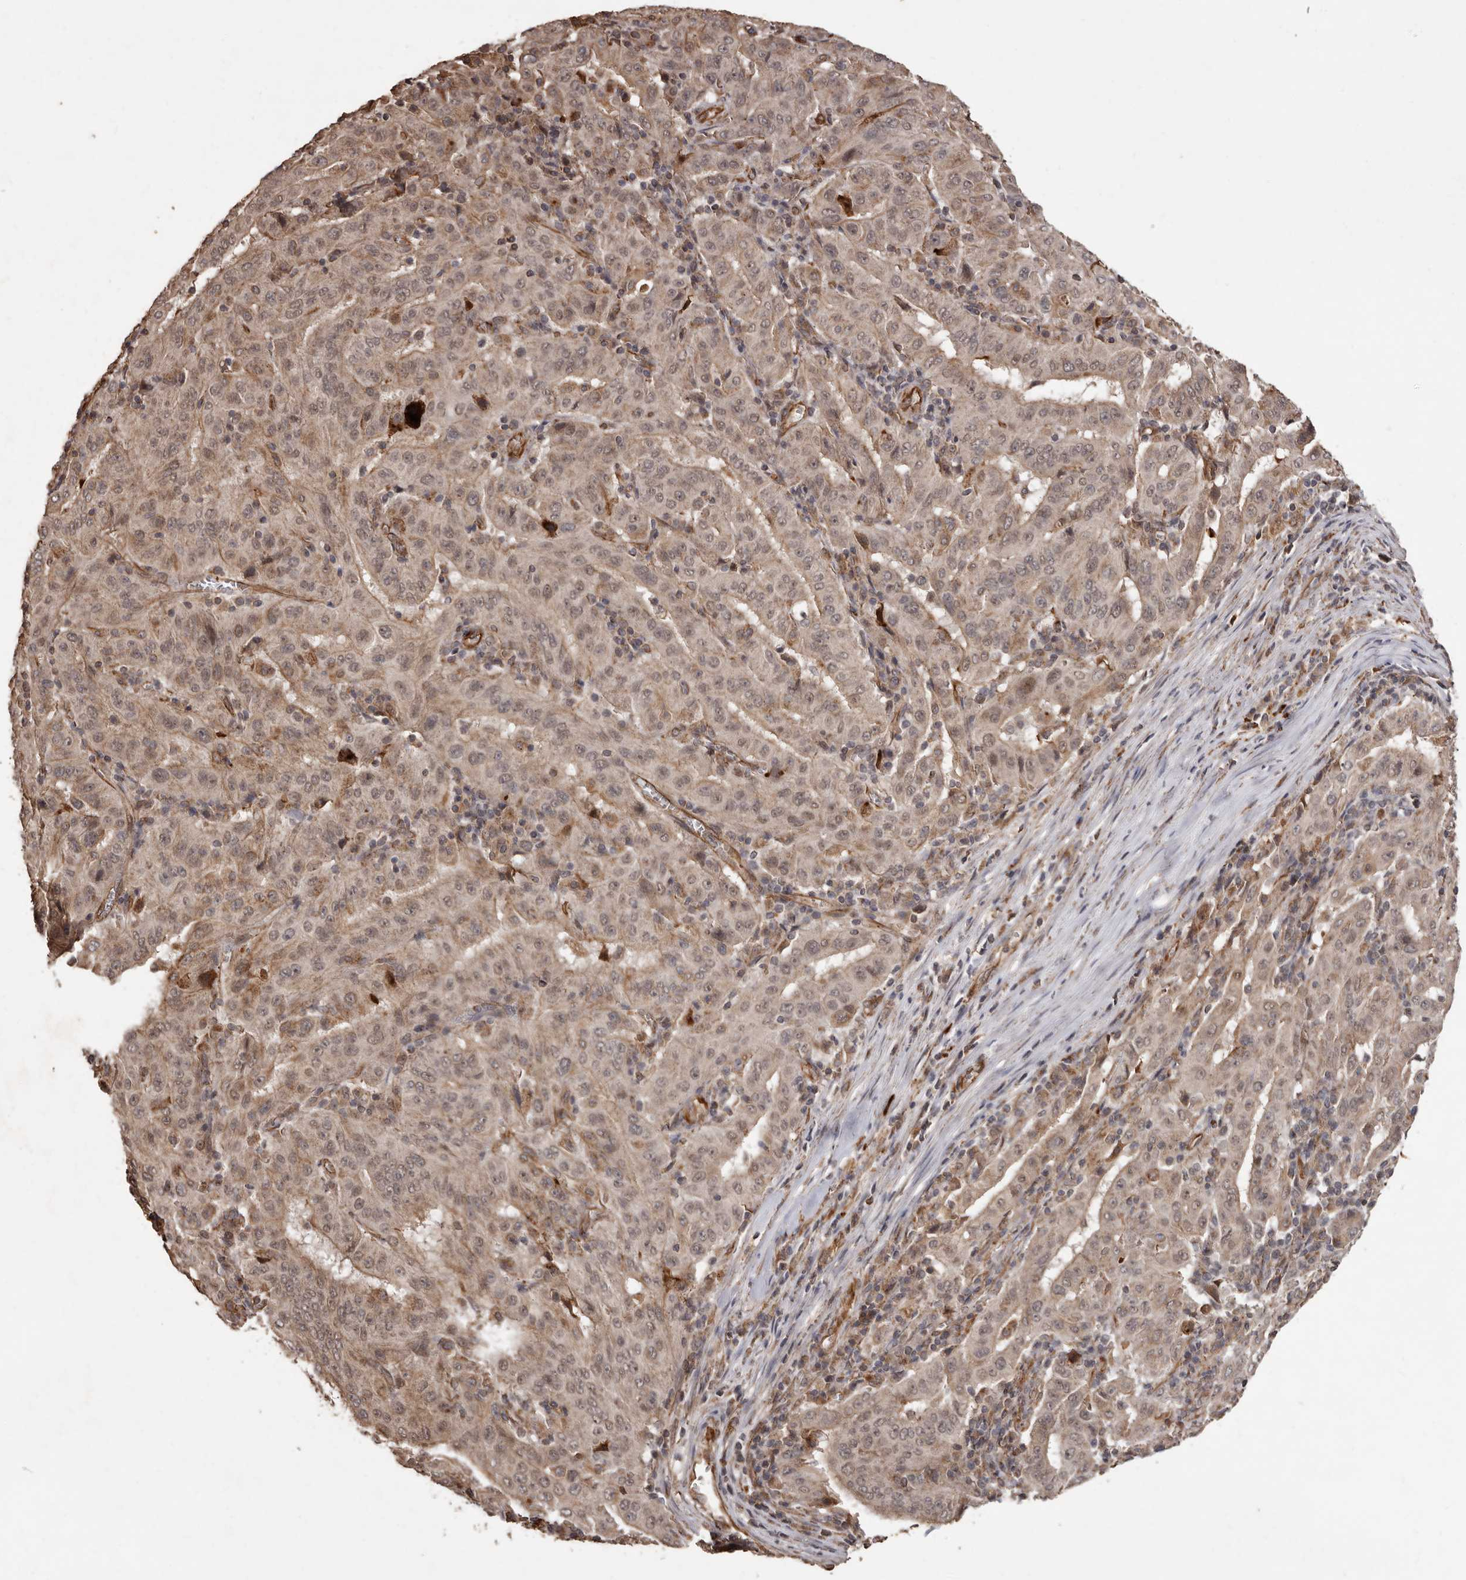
{"staining": {"intensity": "weak", "quantity": ">75%", "location": "cytoplasmic/membranous,nuclear"}, "tissue": "pancreatic cancer", "cell_type": "Tumor cells", "image_type": "cancer", "snomed": [{"axis": "morphology", "description": "Adenocarcinoma, NOS"}, {"axis": "topography", "description": "Pancreas"}], "caption": "Immunohistochemical staining of pancreatic cancer (adenocarcinoma) demonstrates low levels of weak cytoplasmic/membranous and nuclear protein staining in about >75% of tumor cells.", "gene": "BRAT1", "patient": {"sex": "male", "age": 63}}